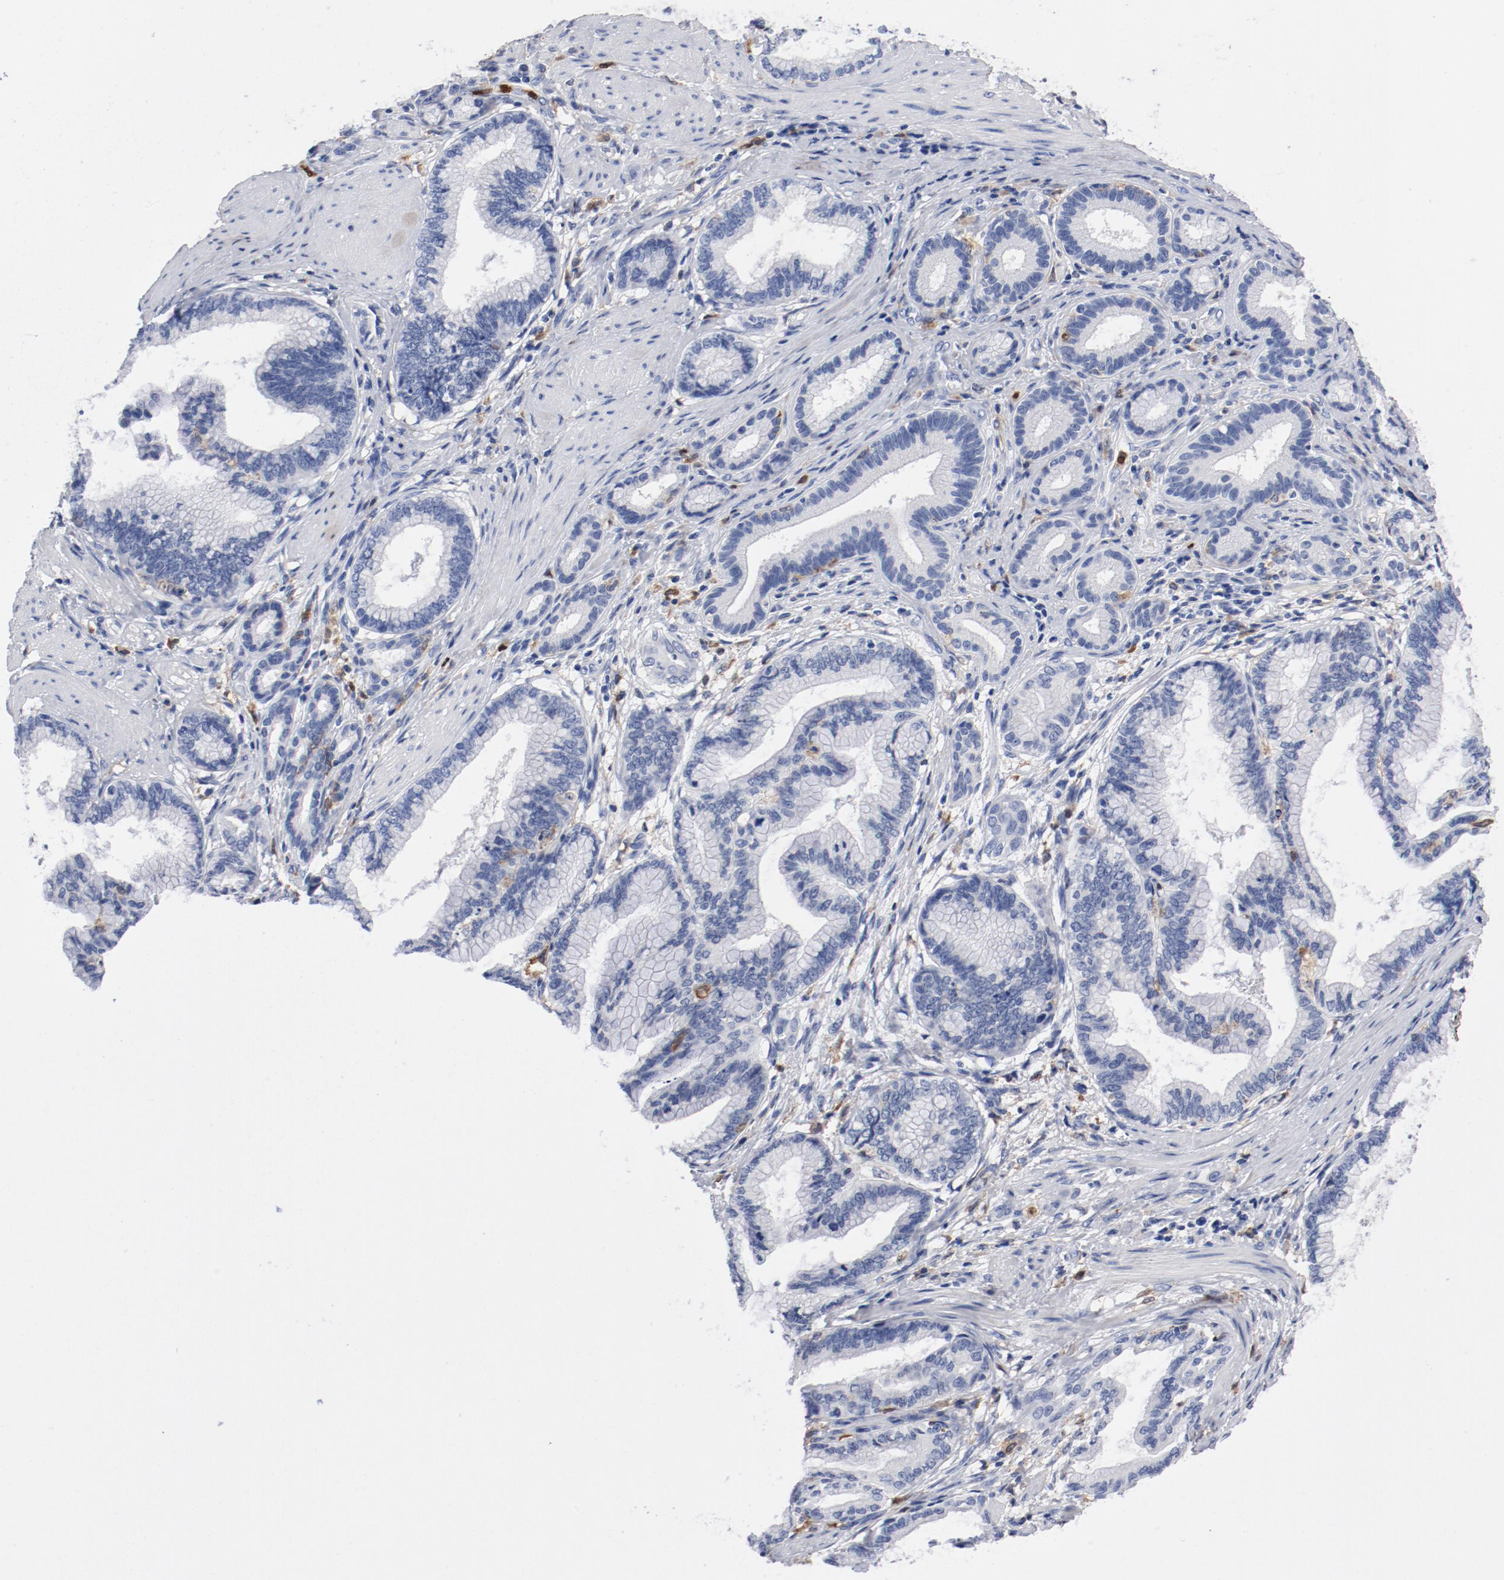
{"staining": {"intensity": "negative", "quantity": "none", "location": "none"}, "tissue": "pancreatic cancer", "cell_type": "Tumor cells", "image_type": "cancer", "snomed": [{"axis": "morphology", "description": "Adenocarcinoma, NOS"}, {"axis": "topography", "description": "Pancreas"}], "caption": "High magnification brightfield microscopy of adenocarcinoma (pancreatic) stained with DAB (3,3'-diaminobenzidine) (brown) and counterstained with hematoxylin (blue): tumor cells show no significant staining.", "gene": "NCF1", "patient": {"sex": "female", "age": 64}}